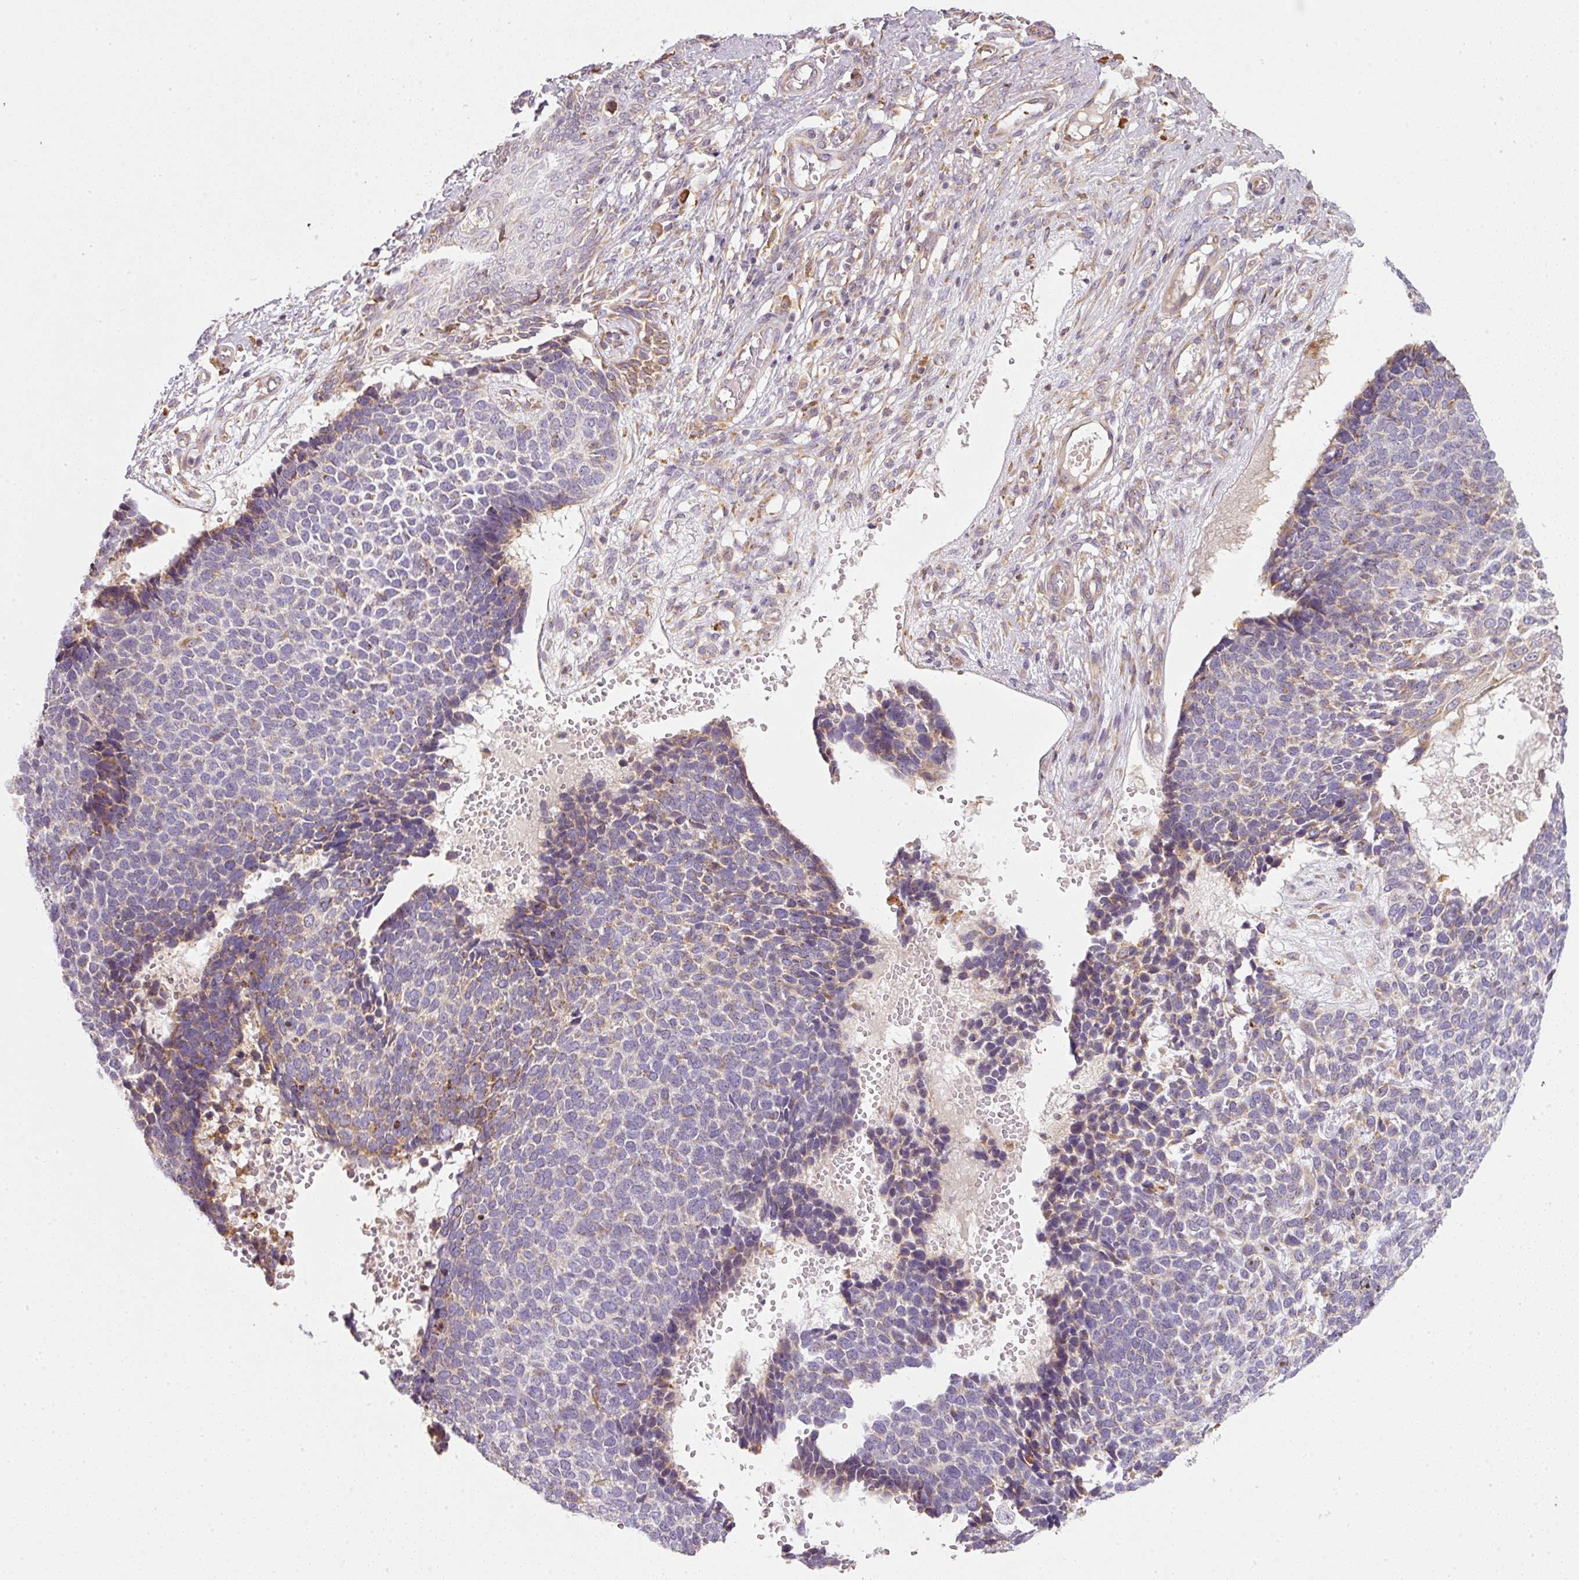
{"staining": {"intensity": "weak", "quantity": "<25%", "location": "cytoplasmic/membranous"}, "tissue": "skin cancer", "cell_type": "Tumor cells", "image_type": "cancer", "snomed": [{"axis": "morphology", "description": "Basal cell carcinoma"}, {"axis": "topography", "description": "Skin"}], "caption": "Skin cancer was stained to show a protein in brown. There is no significant expression in tumor cells.", "gene": "MORN4", "patient": {"sex": "female", "age": 84}}